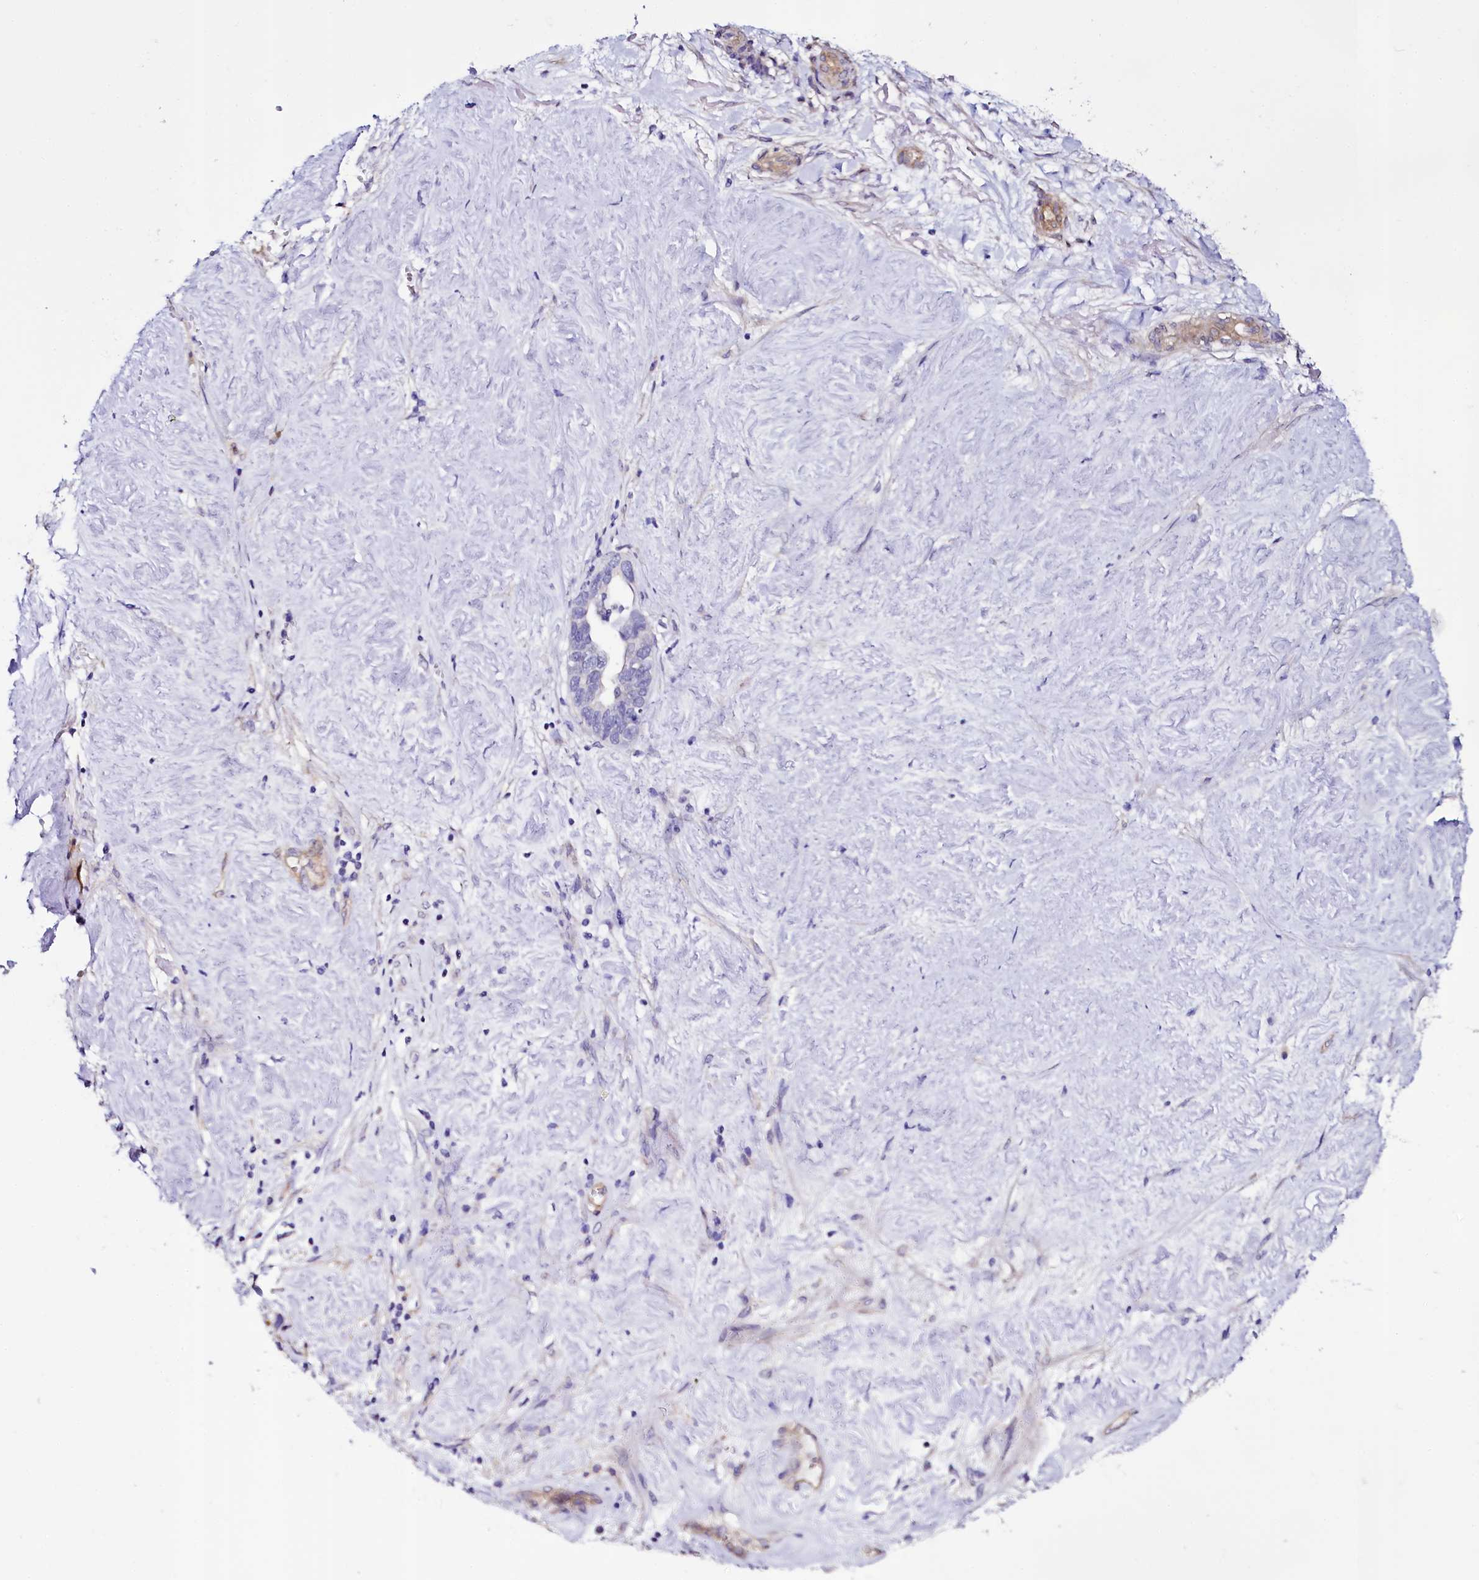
{"staining": {"intensity": "negative", "quantity": "none", "location": "none"}, "tissue": "ovarian cancer", "cell_type": "Tumor cells", "image_type": "cancer", "snomed": [{"axis": "morphology", "description": "Cystadenocarcinoma, serous, NOS"}, {"axis": "topography", "description": "Ovary"}], "caption": "Tumor cells are negative for brown protein staining in serous cystadenocarcinoma (ovarian). (DAB (3,3'-diaminobenzidine) immunohistochemistry (IHC) visualized using brightfield microscopy, high magnification).", "gene": "STXBP1", "patient": {"sex": "female", "age": 54}}